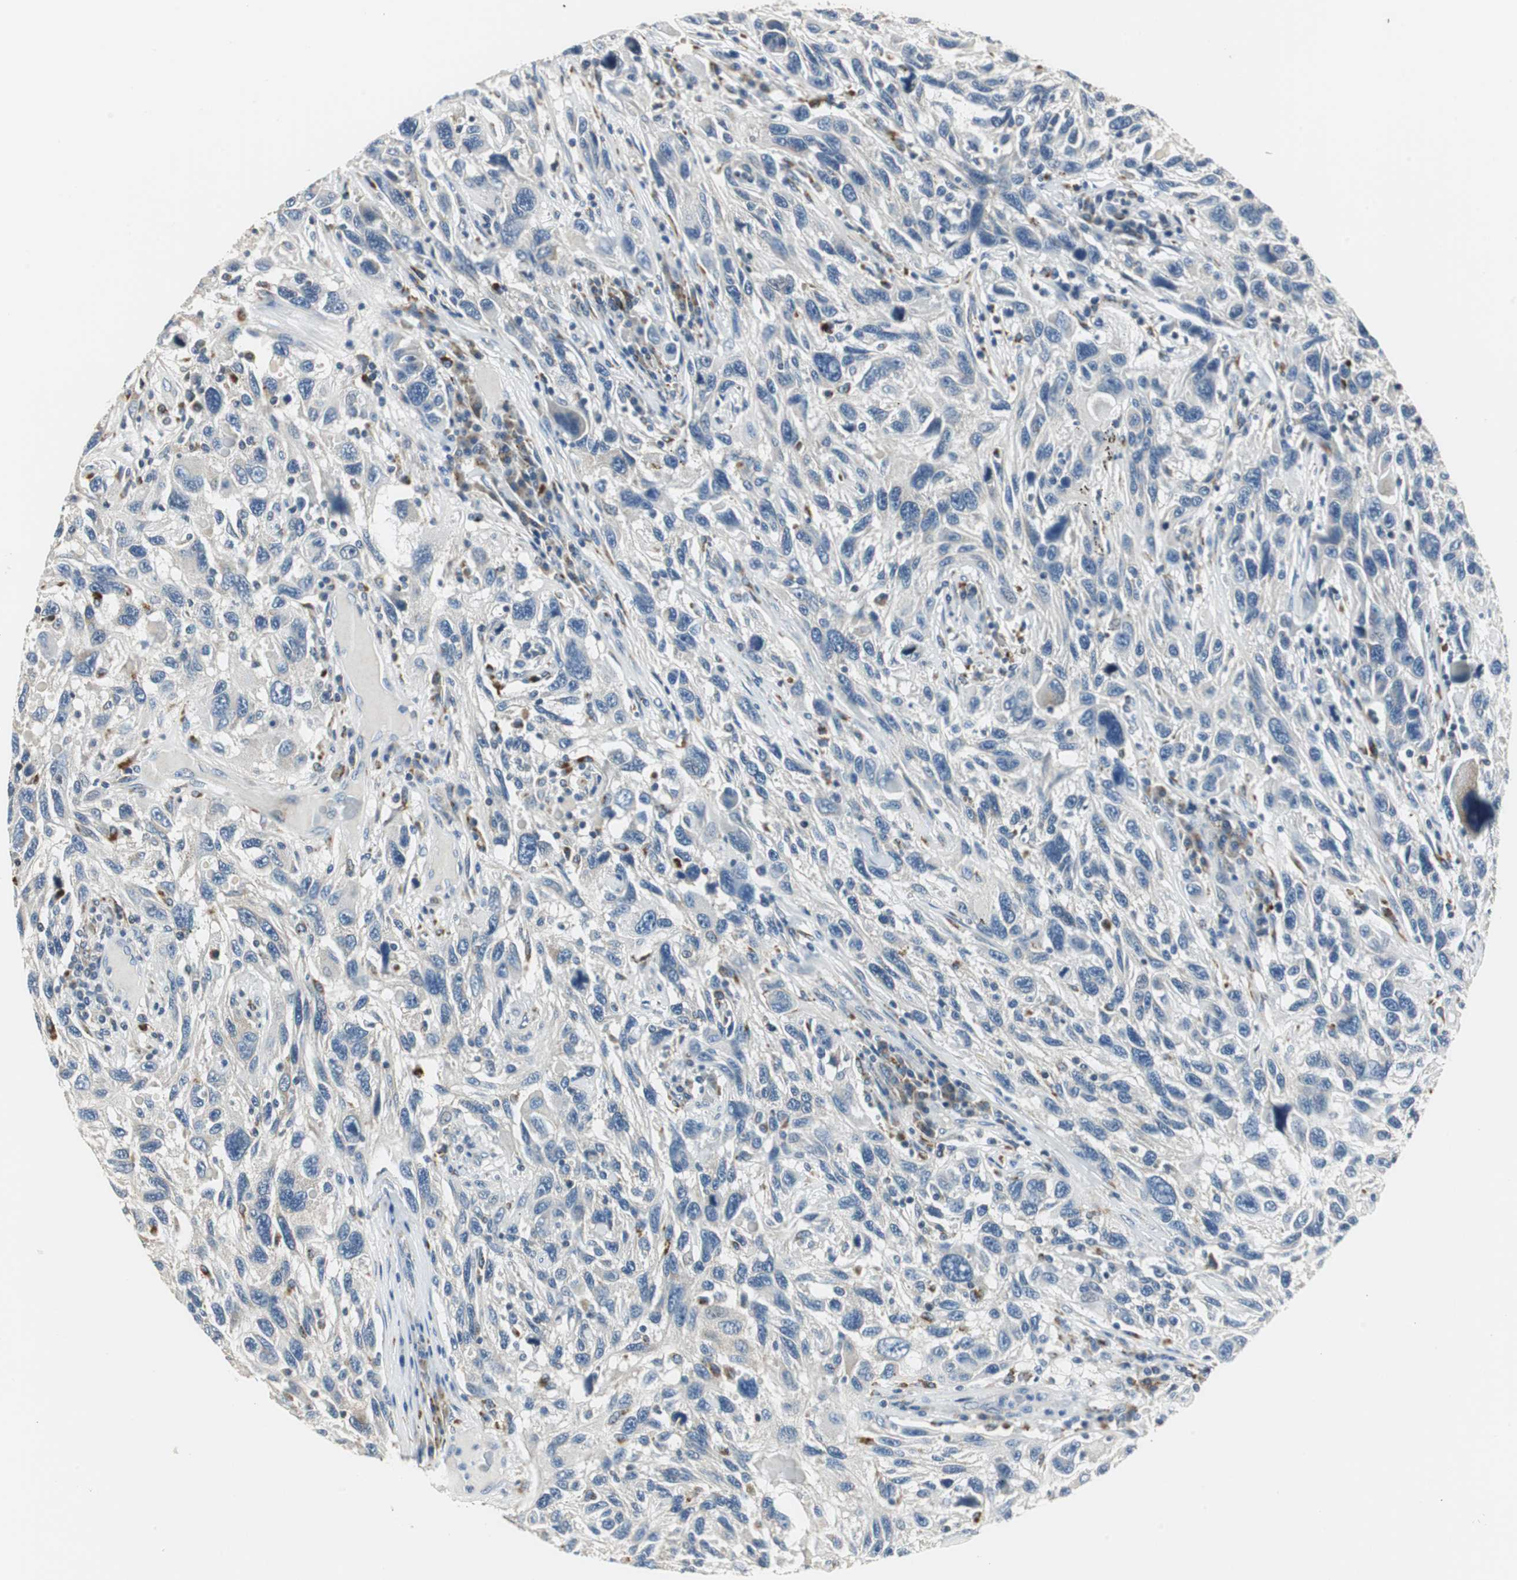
{"staining": {"intensity": "negative", "quantity": "none", "location": "none"}, "tissue": "melanoma", "cell_type": "Tumor cells", "image_type": "cancer", "snomed": [{"axis": "morphology", "description": "Malignant melanoma, NOS"}, {"axis": "topography", "description": "Skin"}], "caption": "Tumor cells are negative for brown protein staining in melanoma.", "gene": "NIT1", "patient": {"sex": "male", "age": 53}}